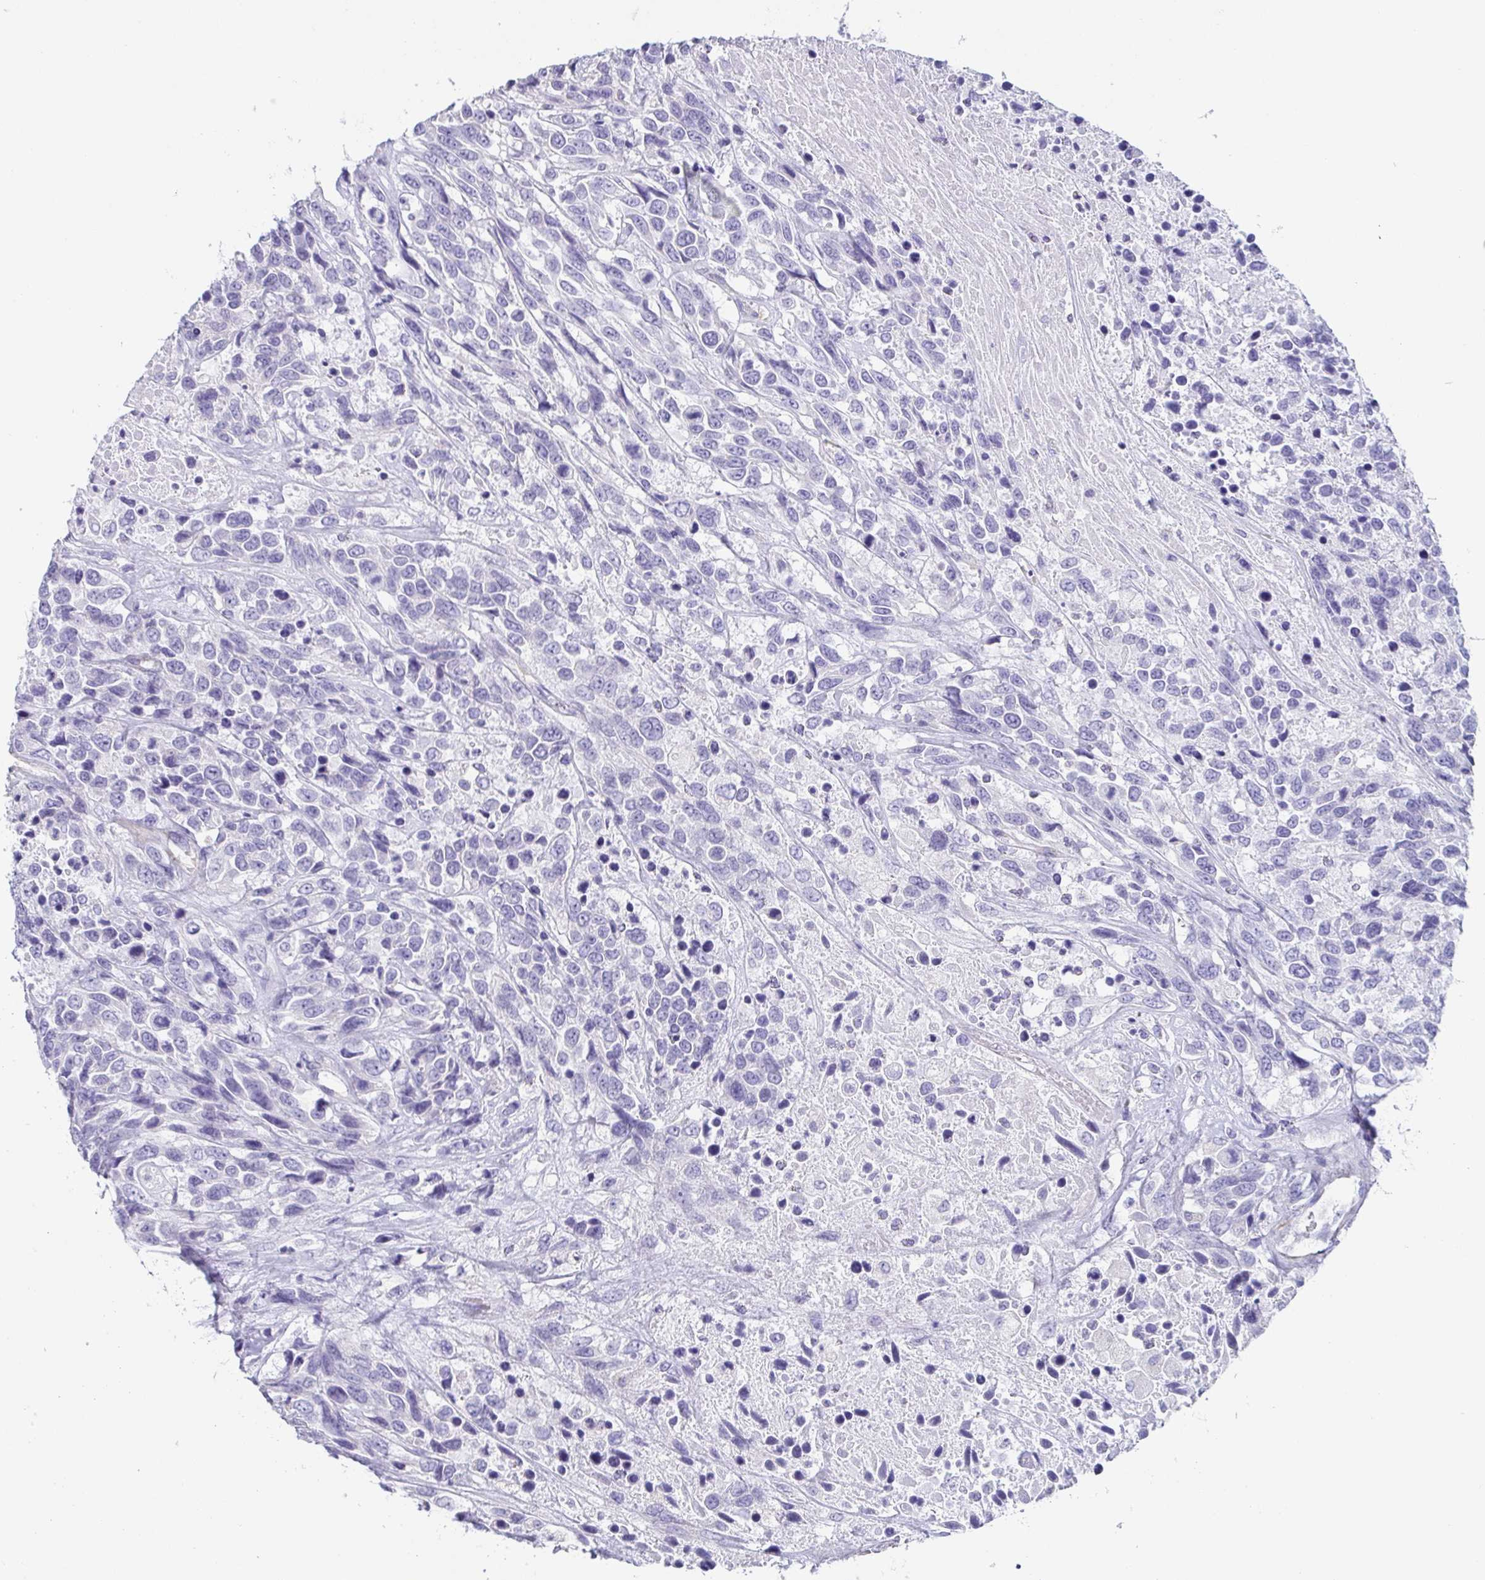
{"staining": {"intensity": "negative", "quantity": "none", "location": "none"}, "tissue": "urothelial cancer", "cell_type": "Tumor cells", "image_type": "cancer", "snomed": [{"axis": "morphology", "description": "Urothelial carcinoma, High grade"}, {"axis": "topography", "description": "Urinary bladder"}], "caption": "The image displays no staining of tumor cells in high-grade urothelial carcinoma. (DAB immunohistochemistry, high magnification).", "gene": "PRR27", "patient": {"sex": "female", "age": 70}}